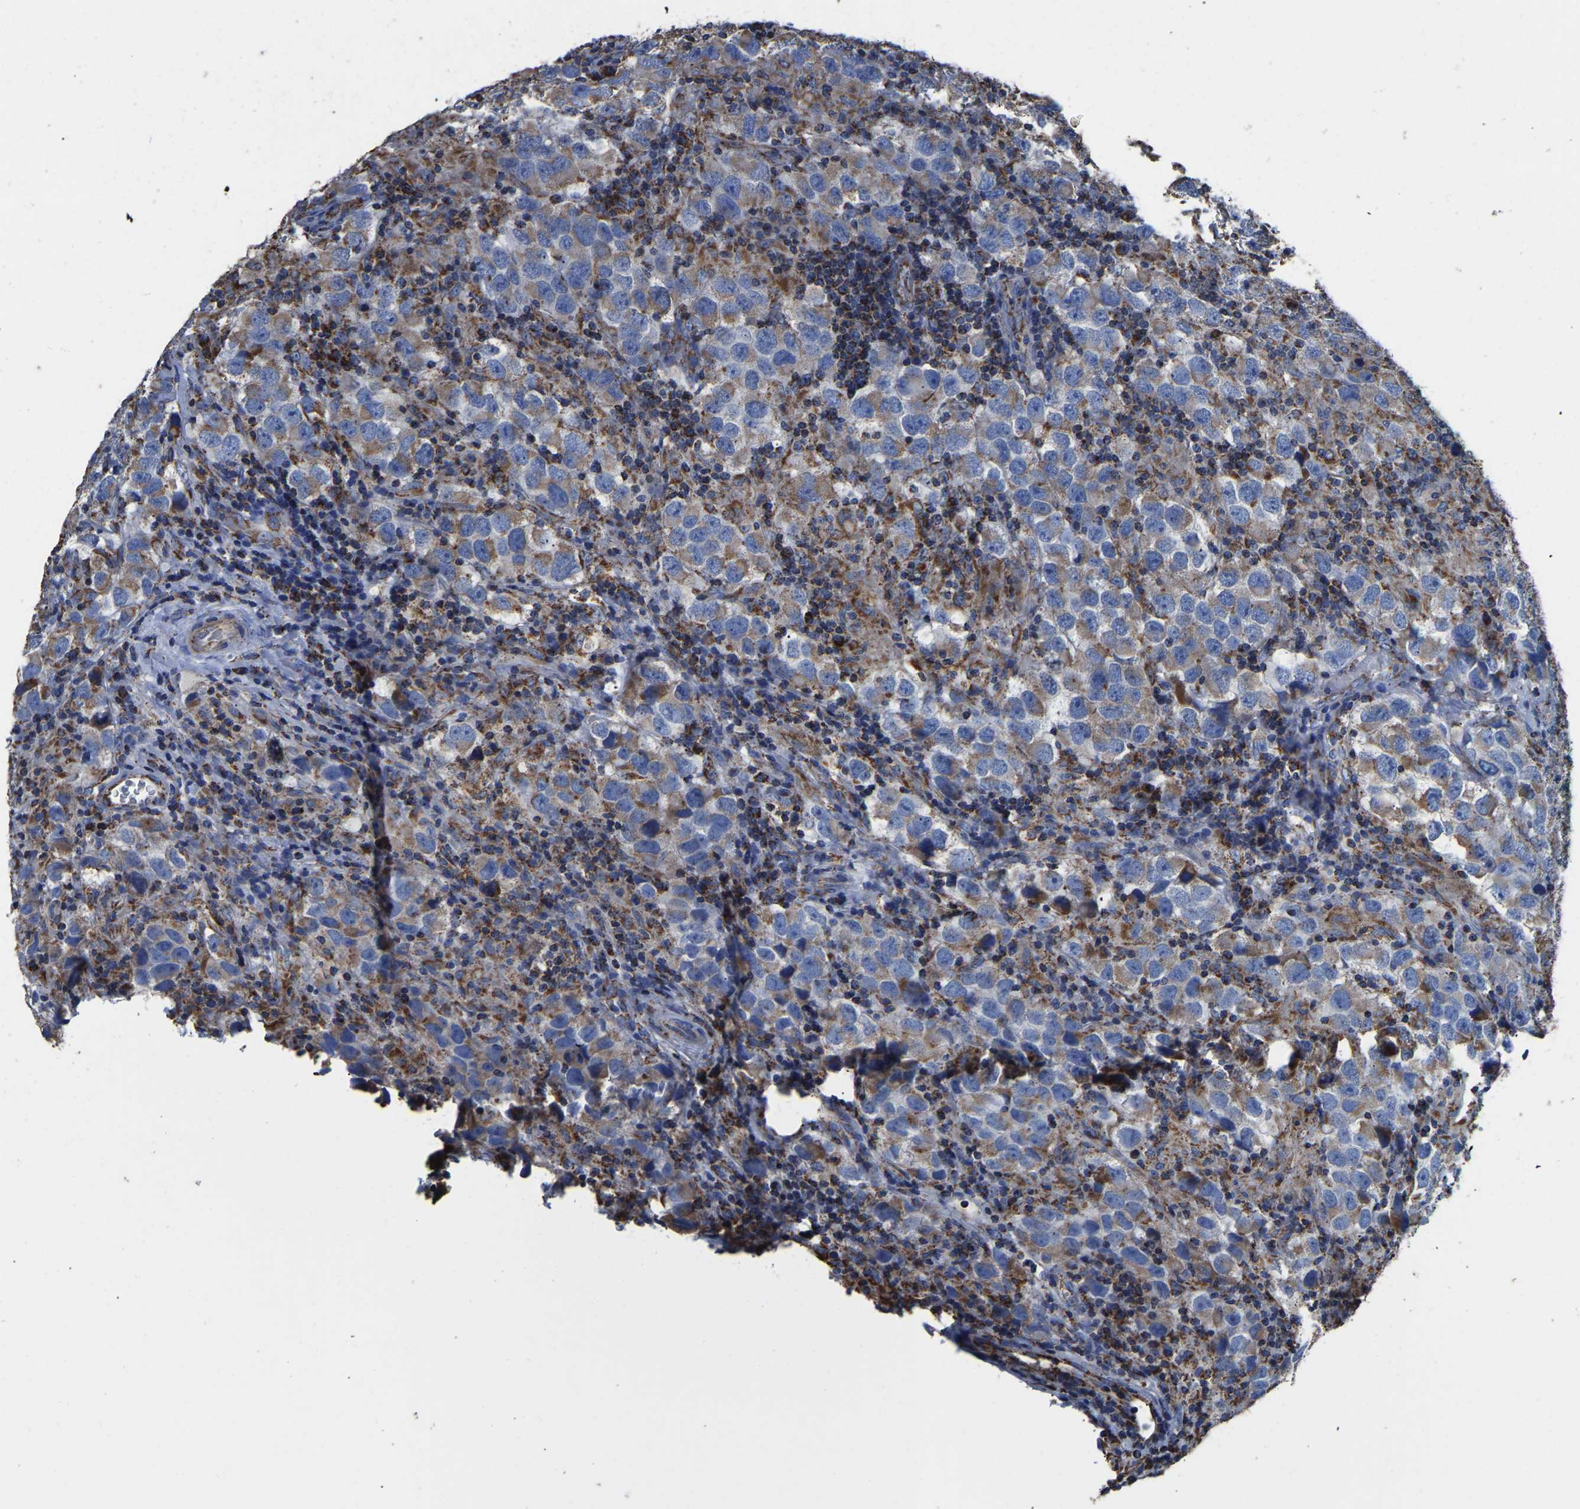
{"staining": {"intensity": "moderate", "quantity": ">75%", "location": "cytoplasmic/membranous"}, "tissue": "testis cancer", "cell_type": "Tumor cells", "image_type": "cancer", "snomed": [{"axis": "morphology", "description": "Carcinoma, Embryonal, NOS"}, {"axis": "topography", "description": "Testis"}], "caption": "Human testis cancer stained for a protein (brown) reveals moderate cytoplasmic/membranous positive staining in approximately >75% of tumor cells.", "gene": "ETFA", "patient": {"sex": "male", "age": 21}}